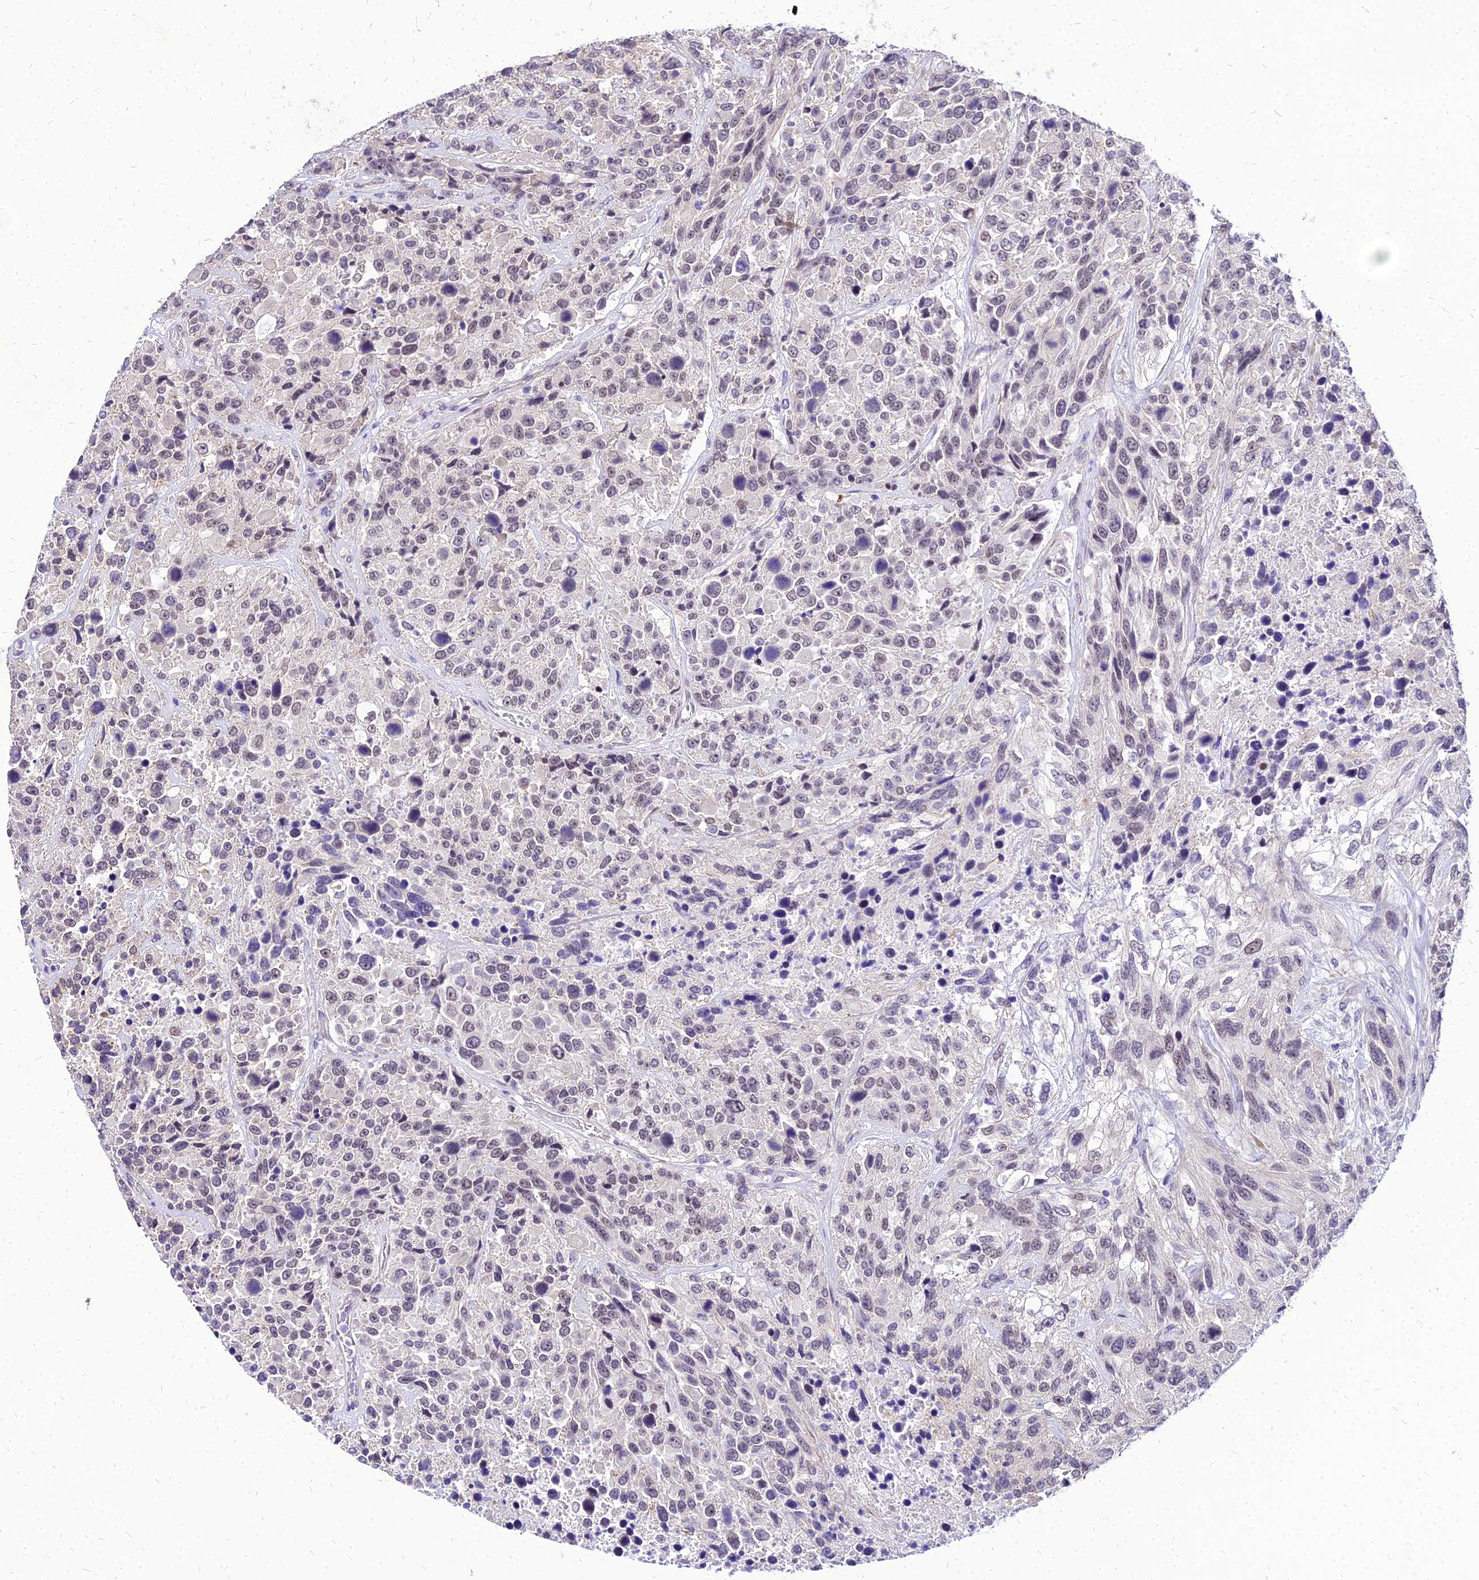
{"staining": {"intensity": "weak", "quantity": ">75%", "location": "nuclear"}, "tissue": "urothelial cancer", "cell_type": "Tumor cells", "image_type": "cancer", "snomed": [{"axis": "morphology", "description": "Urothelial carcinoma, High grade"}, {"axis": "topography", "description": "Urinary bladder"}], "caption": "Human urothelial cancer stained with a protein marker reveals weak staining in tumor cells.", "gene": "YEATS2", "patient": {"sex": "female", "age": 70}}